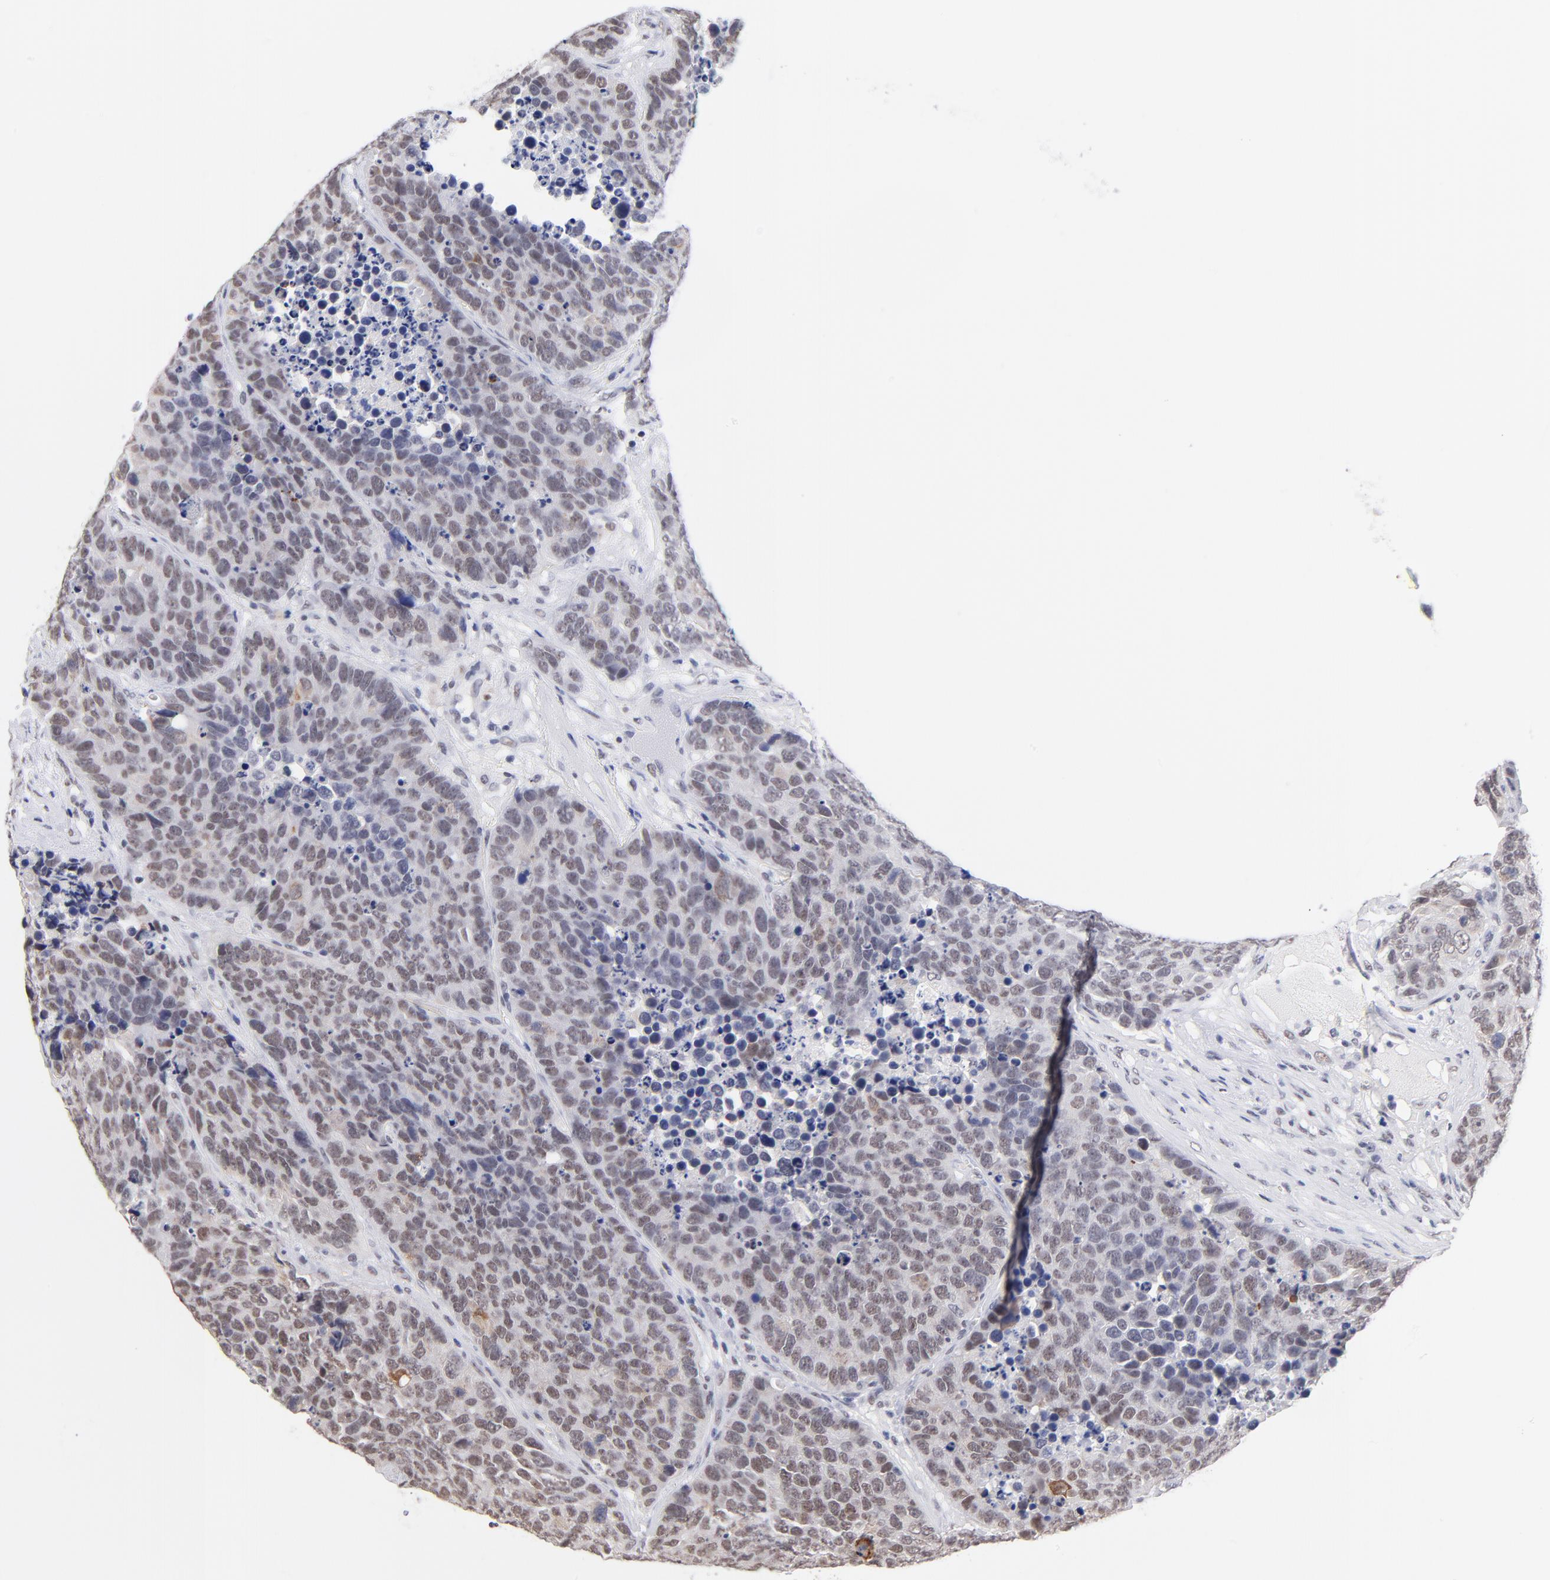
{"staining": {"intensity": "weak", "quantity": ">75%", "location": "nuclear"}, "tissue": "carcinoid", "cell_type": "Tumor cells", "image_type": "cancer", "snomed": [{"axis": "morphology", "description": "Carcinoid, malignant, NOS"}, {"axis": "topography", "description": "Lung"}], "caption": "Protein staining of carcinoid tissue demonstrates weak nuclear positivity in approximately >75% of tumor cells. (brown staining indicates protein expression, while blue staining denotes nuclei).", "gene": "ZNF74", "patient": {"sex": "male", "age": 60}}